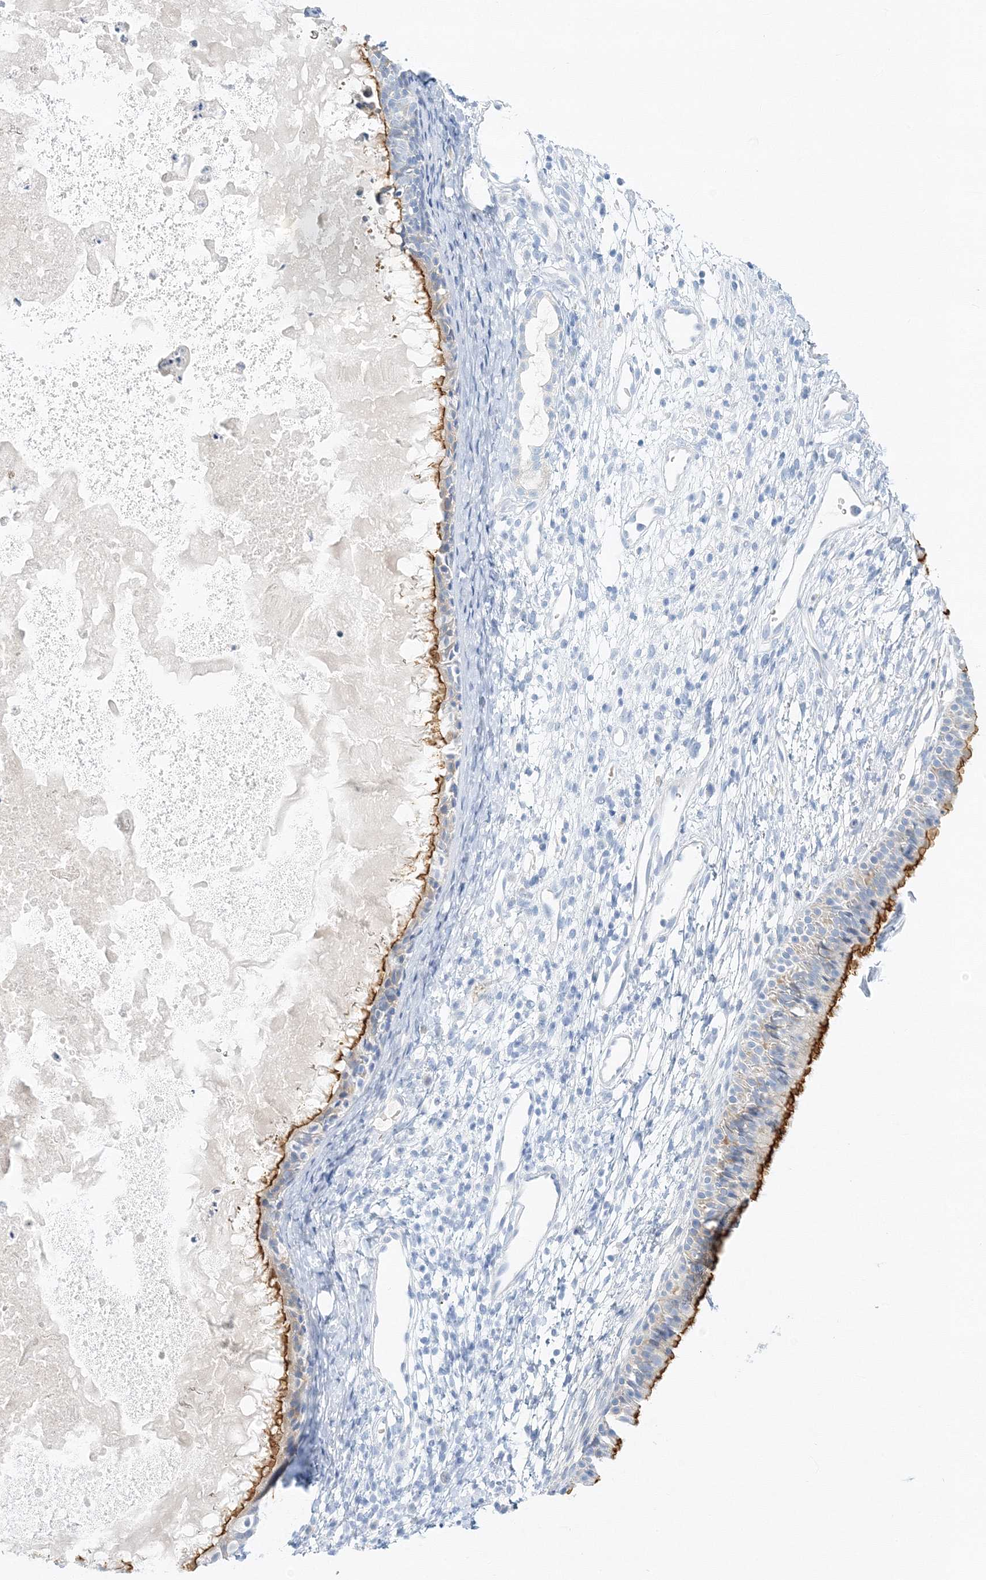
{"staining": {"intensity": "strong", "quantity": ">75%", "location": "cytoplasmic/membranous"}, "tissue": "nasopharynx", "cell_type": "Respiratory epithelial cells", "image_type": "normal", "snomed": [{"axis": "morphology", "description": "Normal tissue, NOS"}, {"axis": "topography", "description": "Nasopharynx"}], "caption": "Protein expression by immunohistochemistry shows strong cytoplasmic/membranous expression in about >75% of respiratory epithelial cells in normal nasopharynx.", "gene": "VILL", "patient": {"sex": "male", "age": 22}}